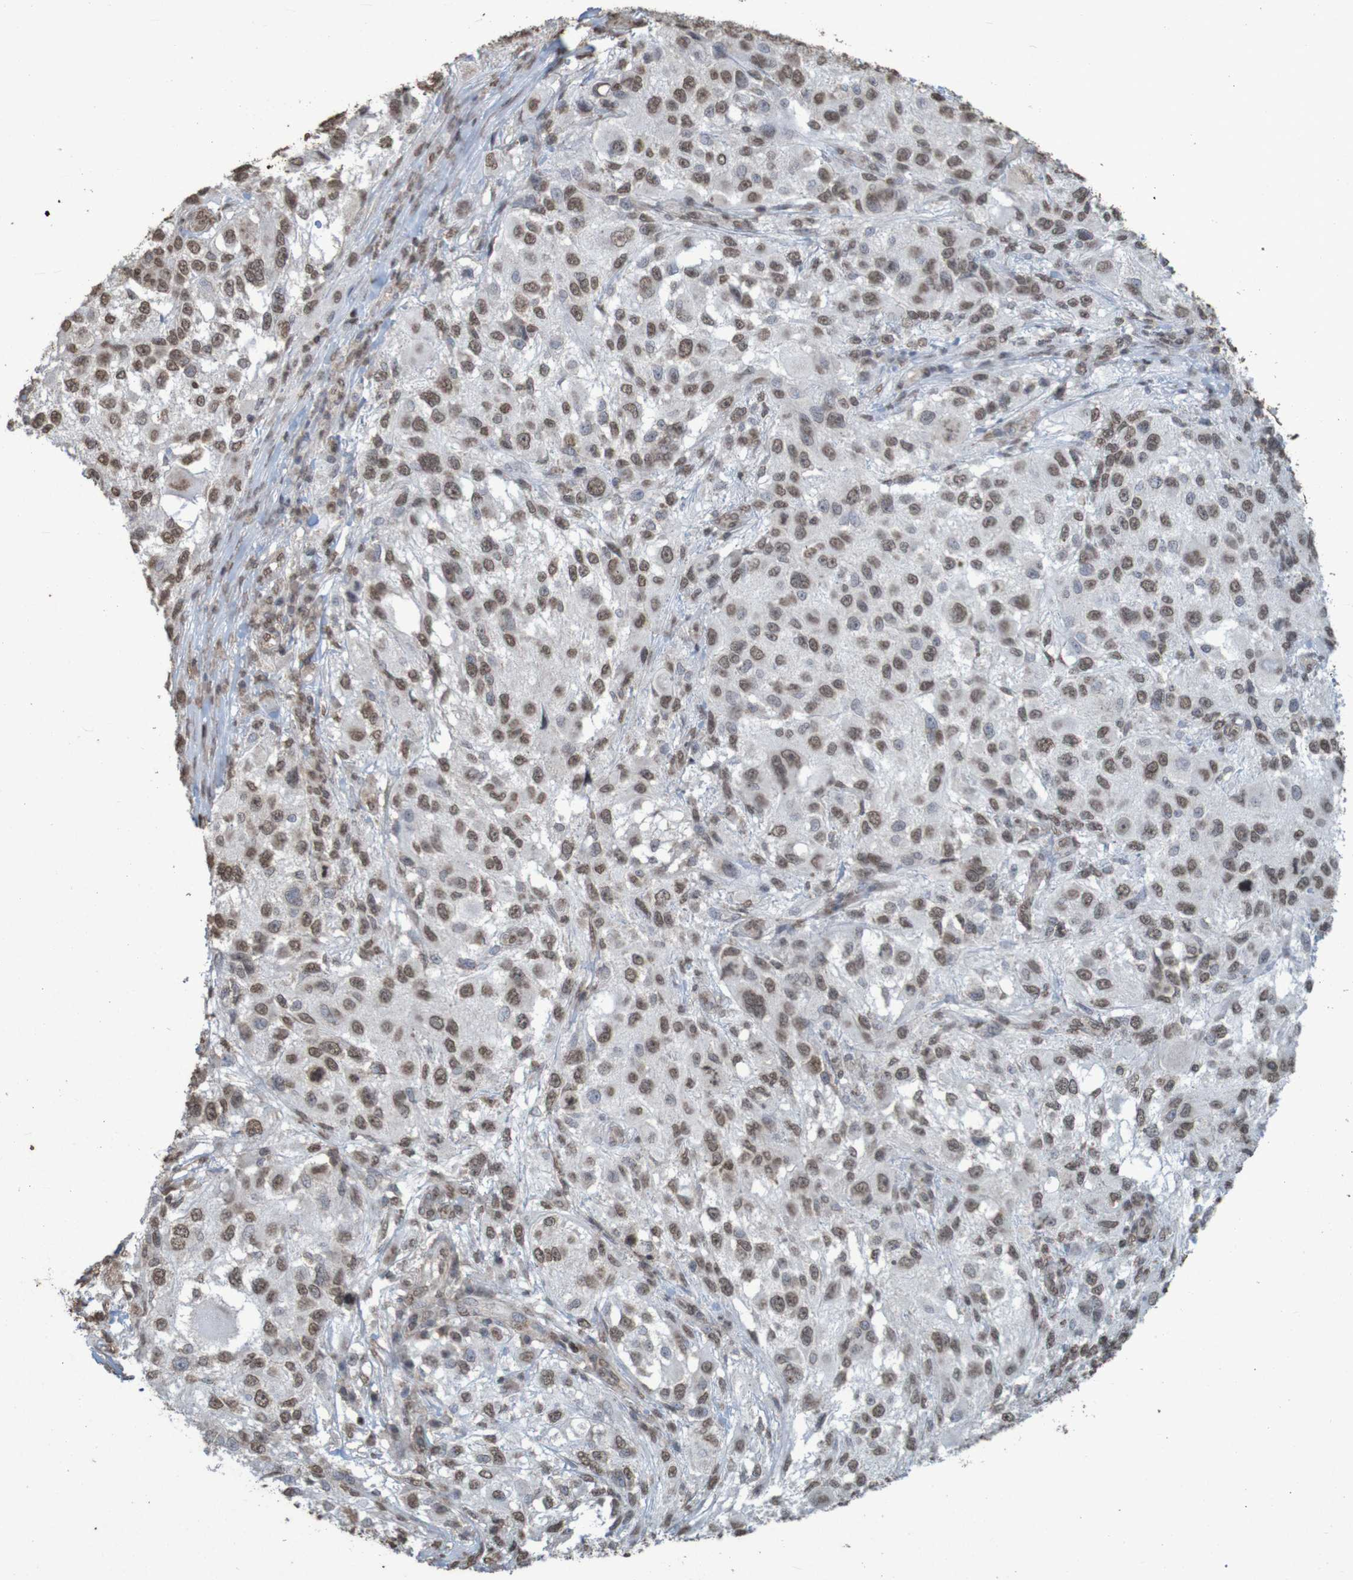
{"staining": {"intensity": "moderate", "quantity": ">75%", "location": "nuclear"}, "tissue": "melanoma", "cell_type": "Tumor cells", "image_type": "cancer", "snomed": [{"axis": "morphology", "description": "Necrosis, NOS"}, {"axis": "morphology", "description": "Malignant melanoma, NOS"}, {"axis": "topography", "description": "Skin"}], "caption": "Melanoma was stained to show a protein in brown. There is medium levels of moderate nuclear staining in about >75% of tumor cells.", "gene": "GFI1", "patient": {"sex": "female", "age": 87}}